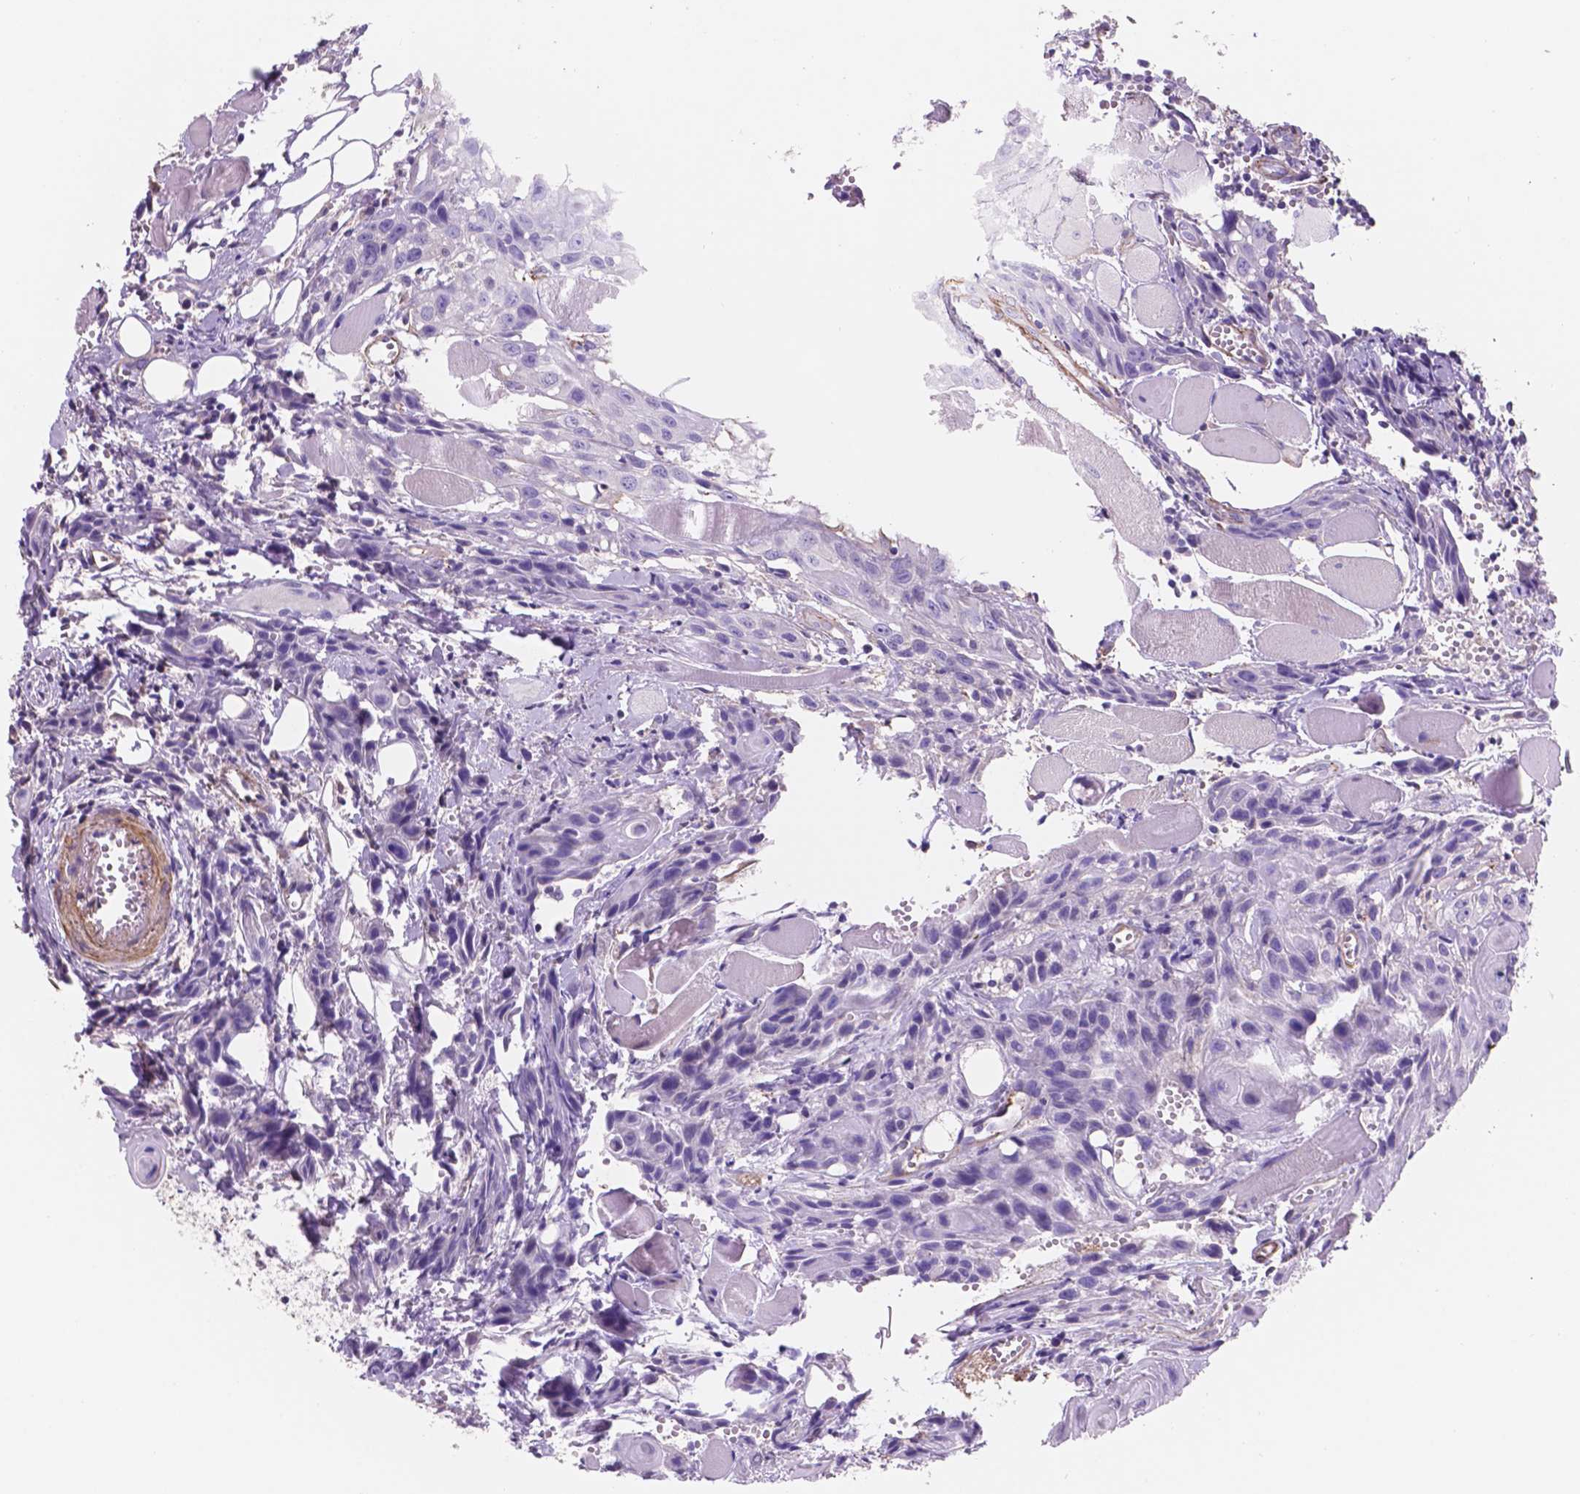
{"staining": {"intensity": "negative", "quantity": "none", "location": "none"}, "tissue": "head and neck cancer", "cell_type": "Tumor cells", "image_type": "cancer", "snomed": [{"axis": "morphology", "description": "Squamous cell carcinoma, NOS"}, {"axis": "topography", "description": "Oral tissue"}, {"axis": "topography", "description": "Head-Neck"}], "caption": "Image shows no protein staining in tumor cells of head and neck cancer (squamous cell carcinoma) tissue.", "gene": "TOR2A", "patient": {"sex": "male", "age": 58}}